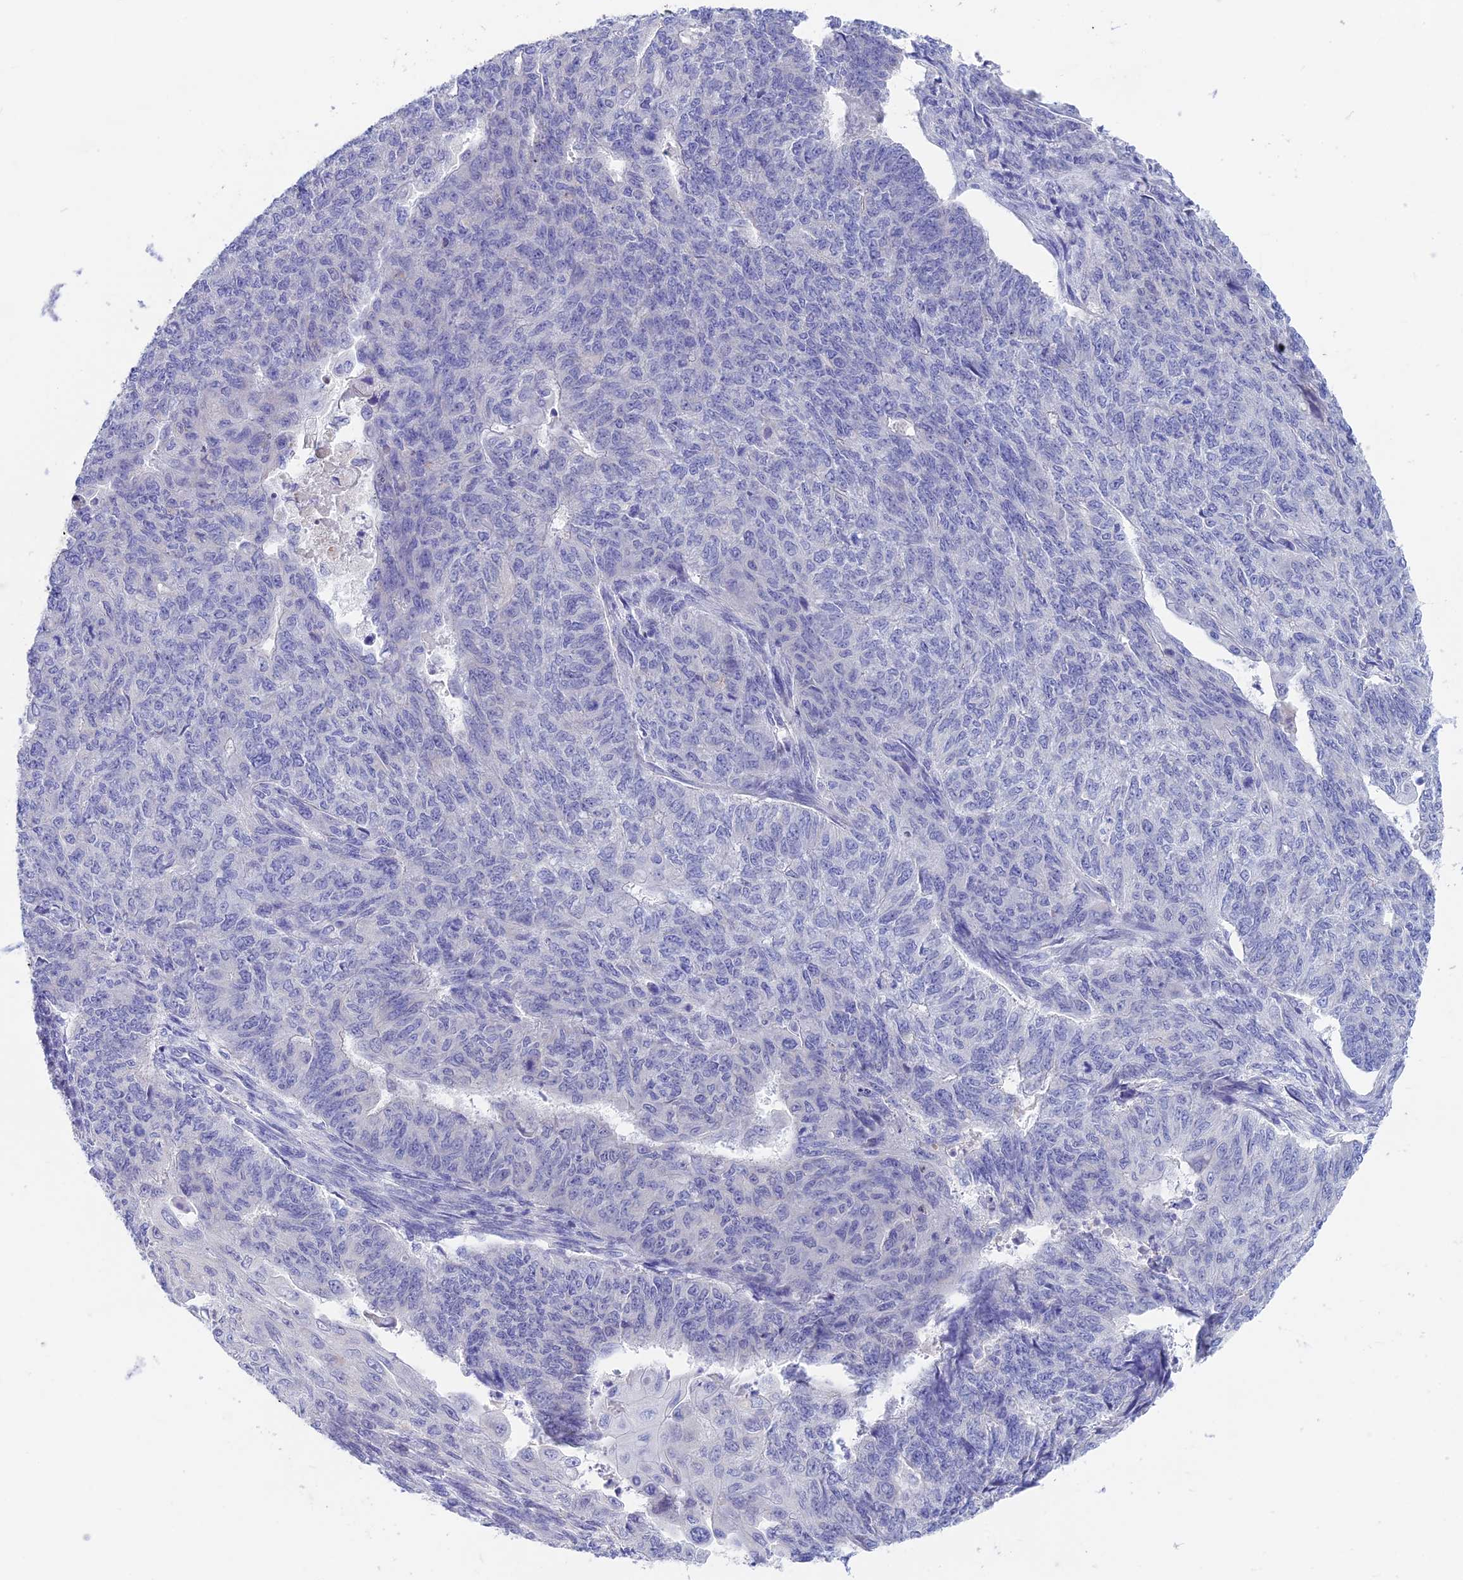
{"staining": {"intensity": "negative", "quantity": "none", "location": "none"}, "tissue": "endometrial cancer", "cell_type": "Tumor cells", "image_type": "cancer", "snomed": [{"axis": "morphology", "description": "Adenocarcinoma, NOS"}, {"axis": "topography", "description": "Endometrium"}], "caption": "Image shows no significant protein positivity in tumor cells of adenocarcinoma (endometrial).", "gene": "SNTN", "patient": {"sex": "female", "age": 32}}